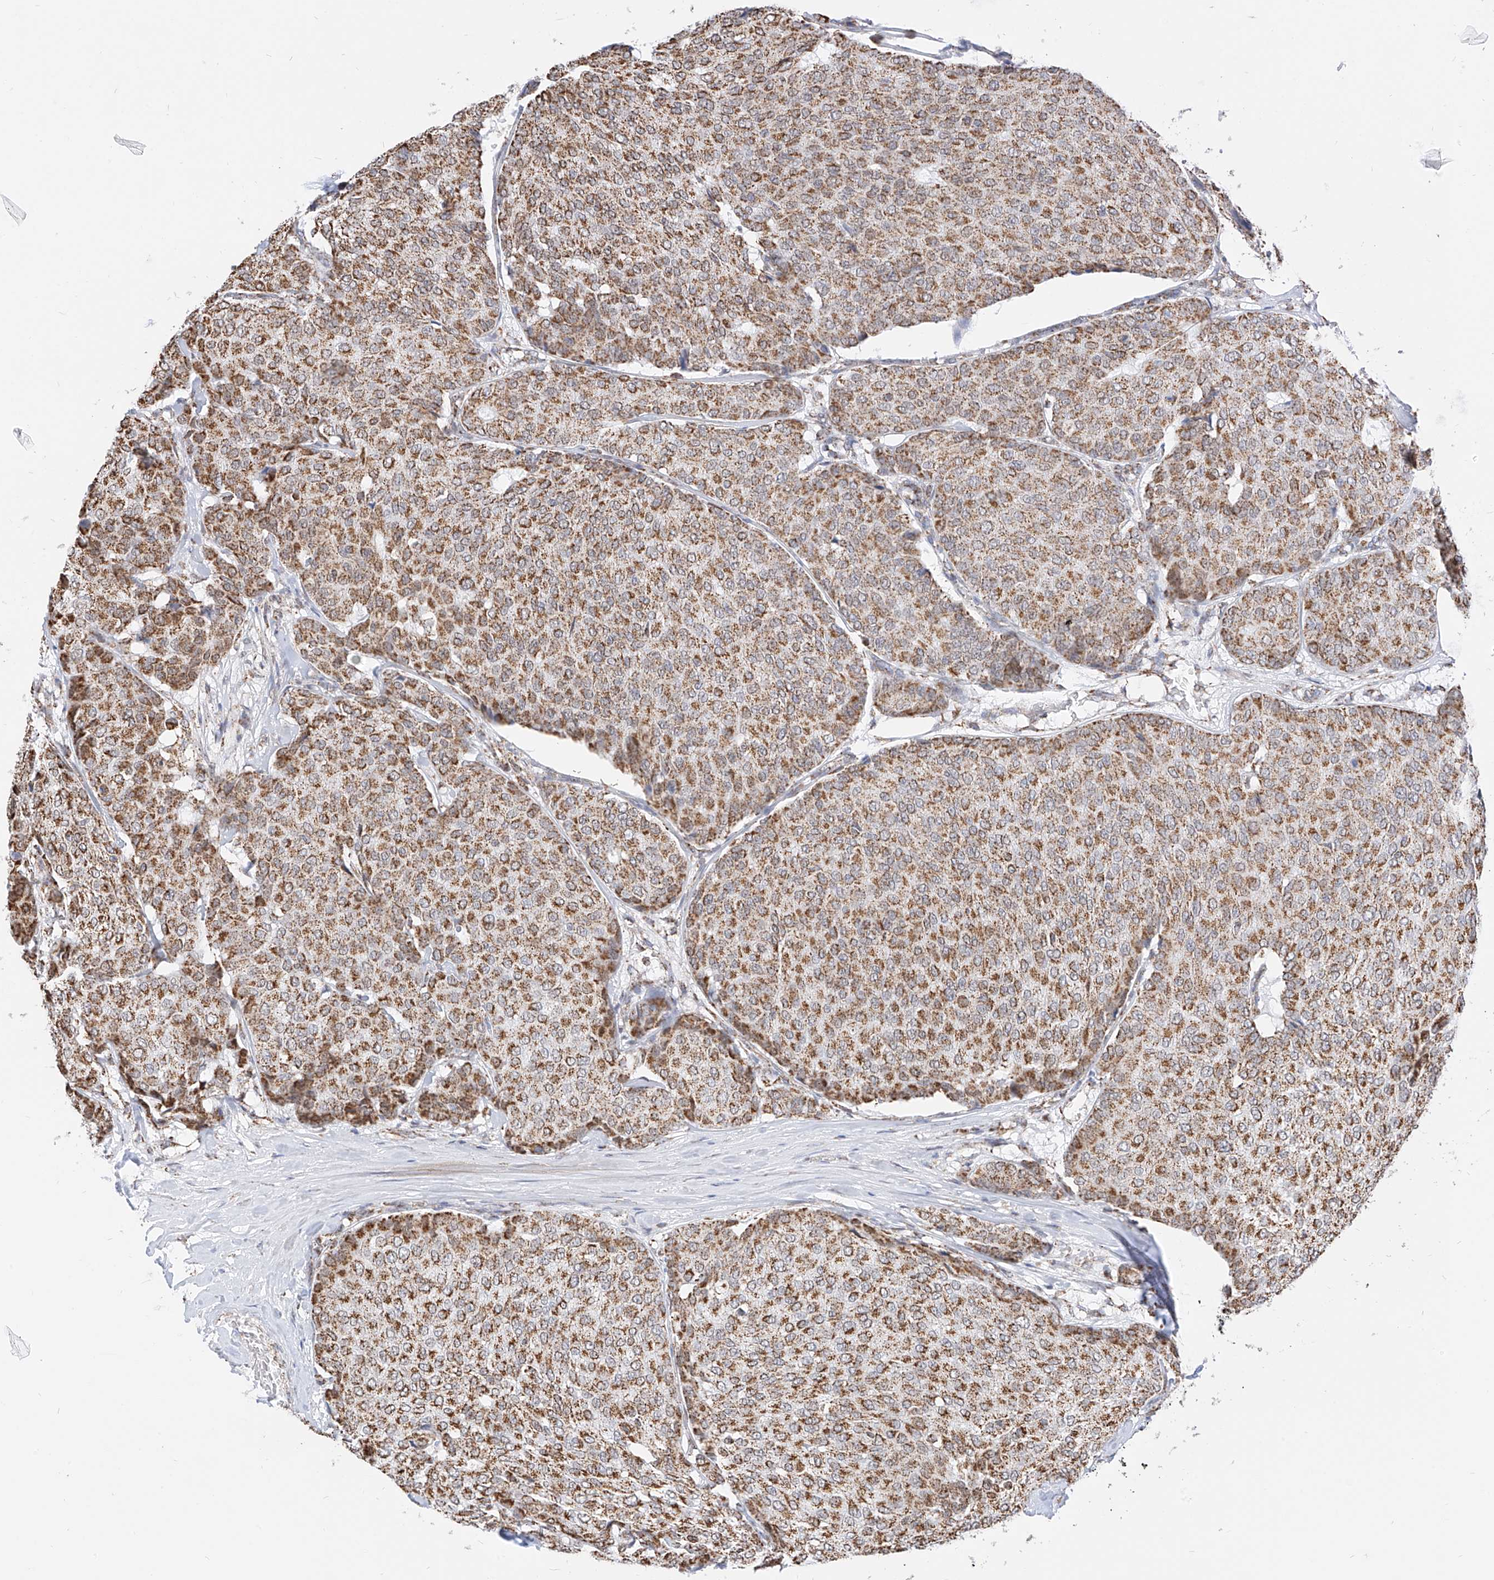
{"staining": {"intensity": "moderate", "quantity": ">75%", "location": "cytoplasmic/membranous"}, "tissue": "breast cancer", "cell_type": "Tumor cells", "image_type": "cancer", "snomed": [{"axis": "morphology", "description": "Duct carcinoma"}, {"axis": "topography", "description": "Breast"}], "caption": "Brown immunohistochemical staining in breast invasive ductal carcinoma demonstrates moderate cytoplasmic/membranous positivity in approximately >75% of tumor cells.", "gene": "NALCN", "patient": {"sex": "female", "age": 75}}